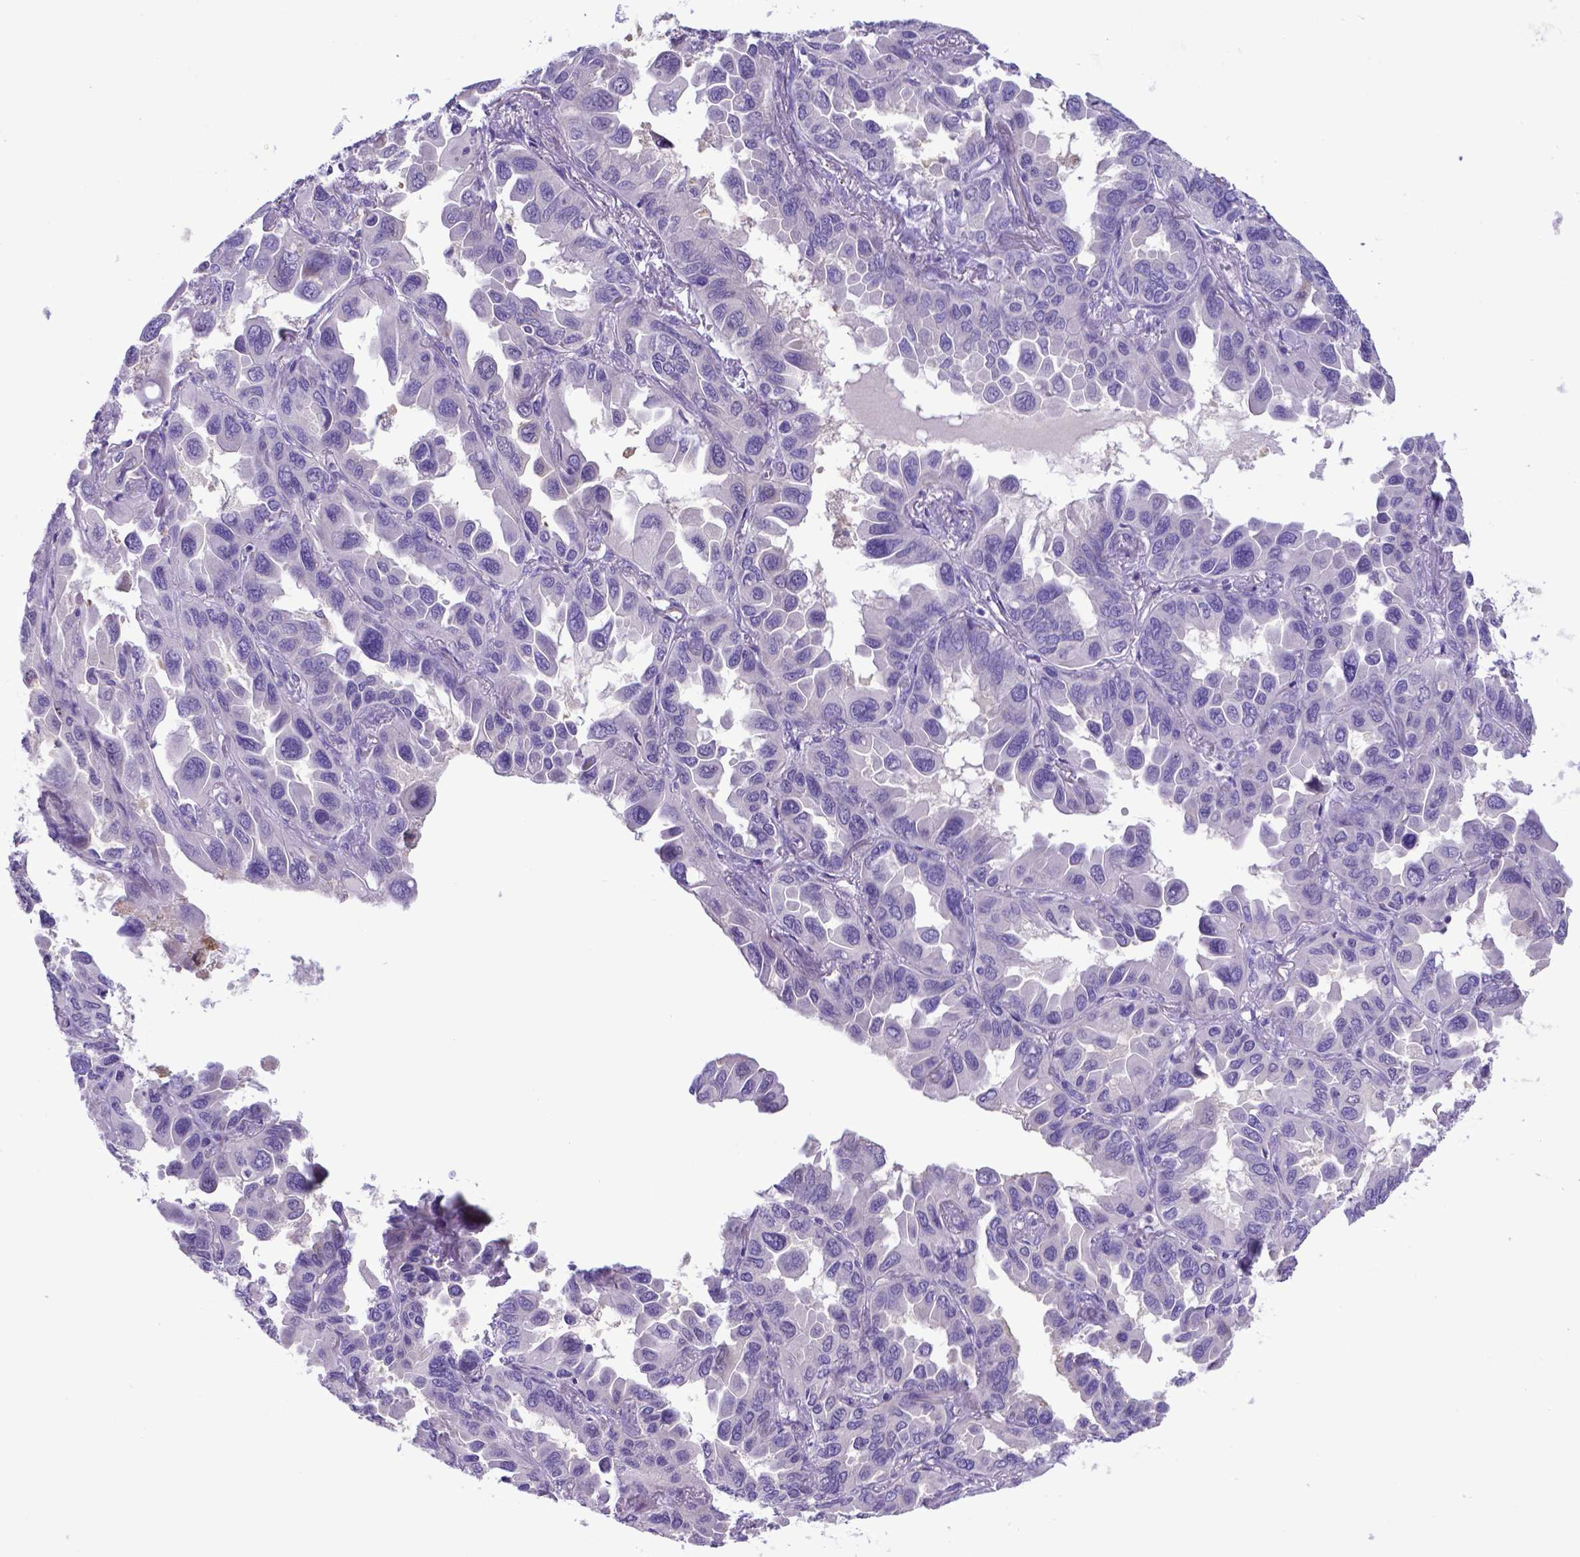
{"staining": {"intensity": "negative", "quantity": "none", "location": "none"}, "tissue": "lung cancer", "cell_type": "Tumor cells", "image_type": "cancer", "snomed": [{"axis": "morphology", "description": "Adenocarcinoma, NOS"}, {"axis": "topography", "description": "Lung"}], "caption": "Lung adenocarcinoma was stained to show a protein in brown. There is no significant expression in tumor cells.", "gene": "ADRA2B", "patient": {"sex": "male", "age": 64}}